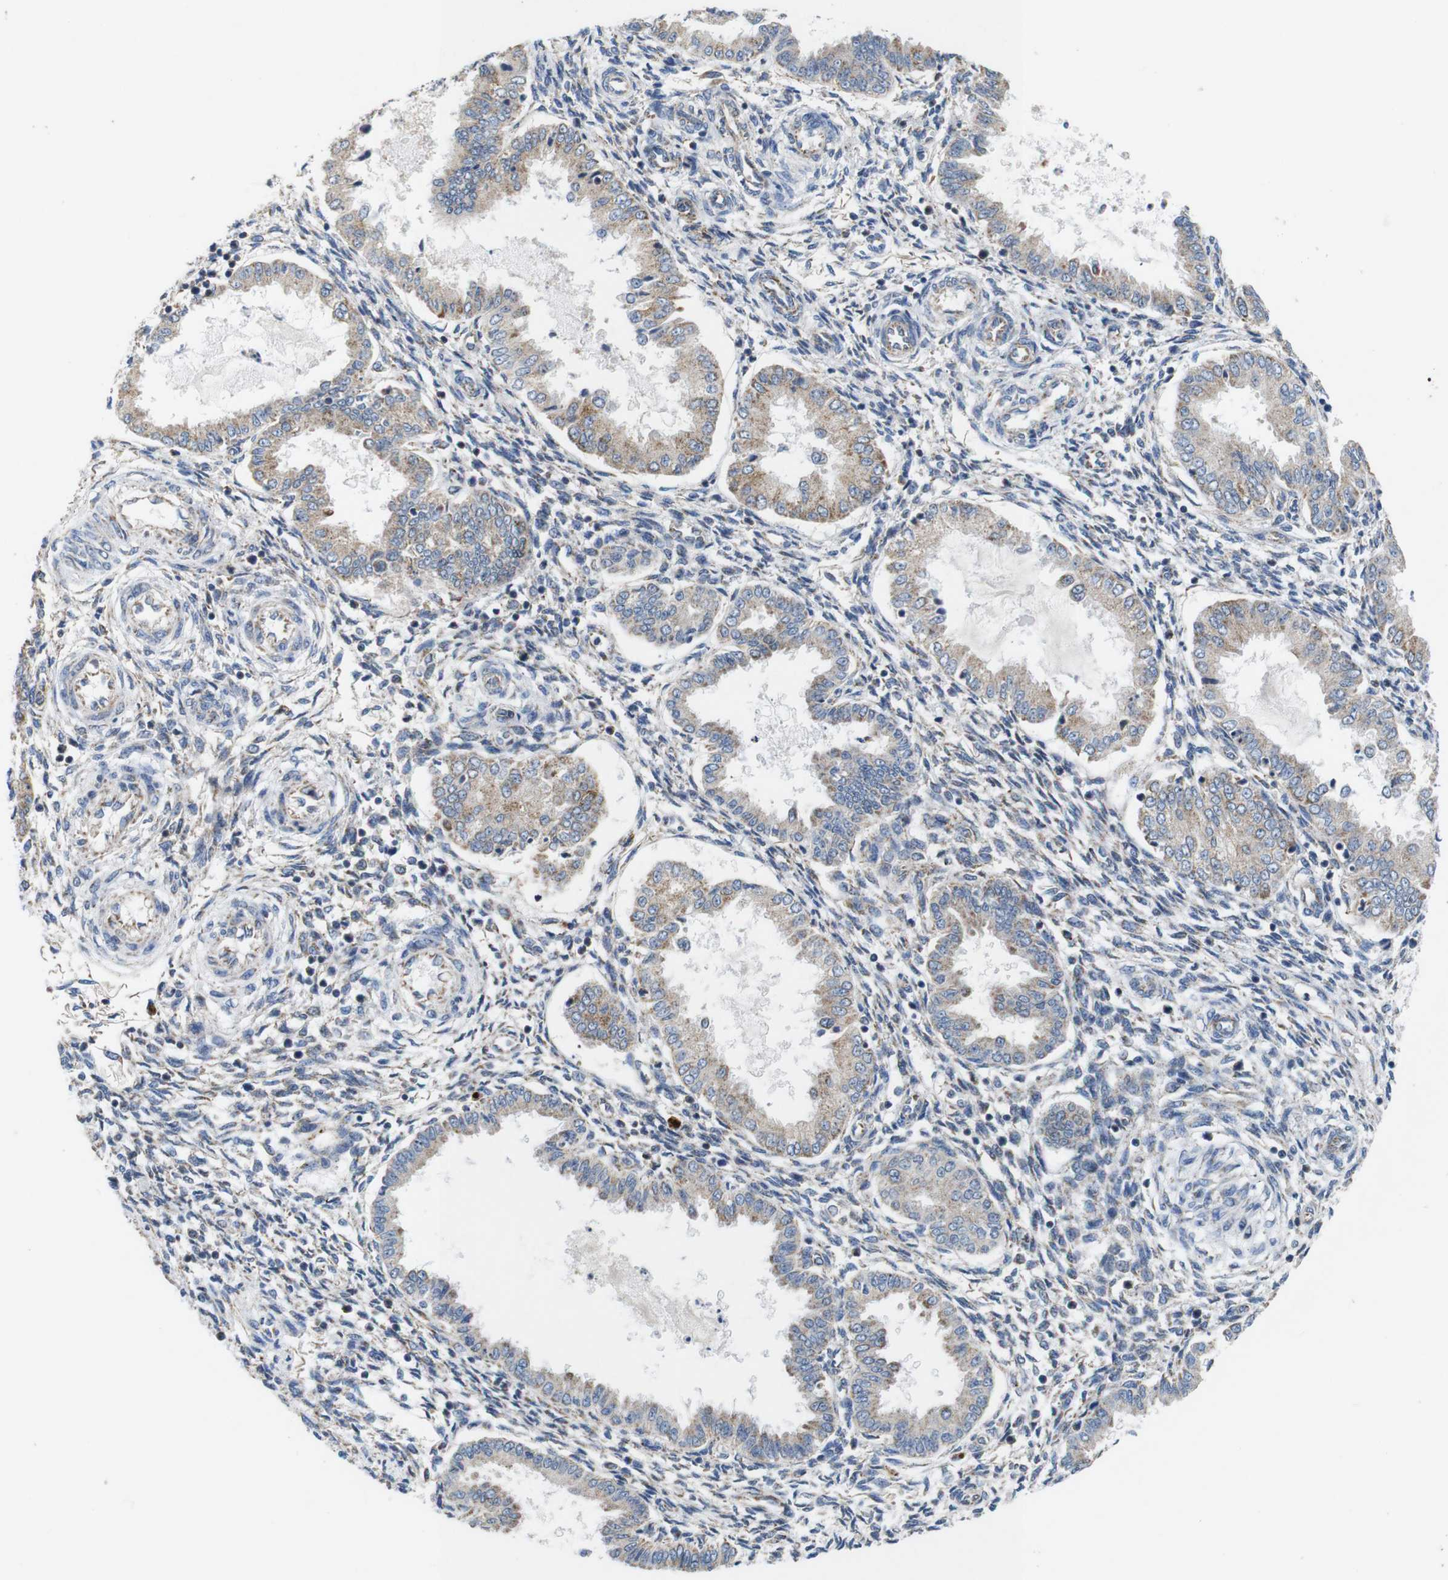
{"staining": {"intensity": "weak", "quantity": "<25%", "location": "cytoplasmic/membranous"}, "tissue": "endometrium", "cell_type": "Cells in endometrial stroma", "image_type": "normal", "snomed": [{"axis": "morphology", "description": "Normal tissue, NOS"}, {"axis": "topography", "description": "Endometrium"}], "caption": "Endometrium stained for a protein using immunohistochemistry (IHC) exhibits no expression cells in endometrial stroma.", "gene": "F2RL1", "patient": {"sex": "female", "age": 33}}